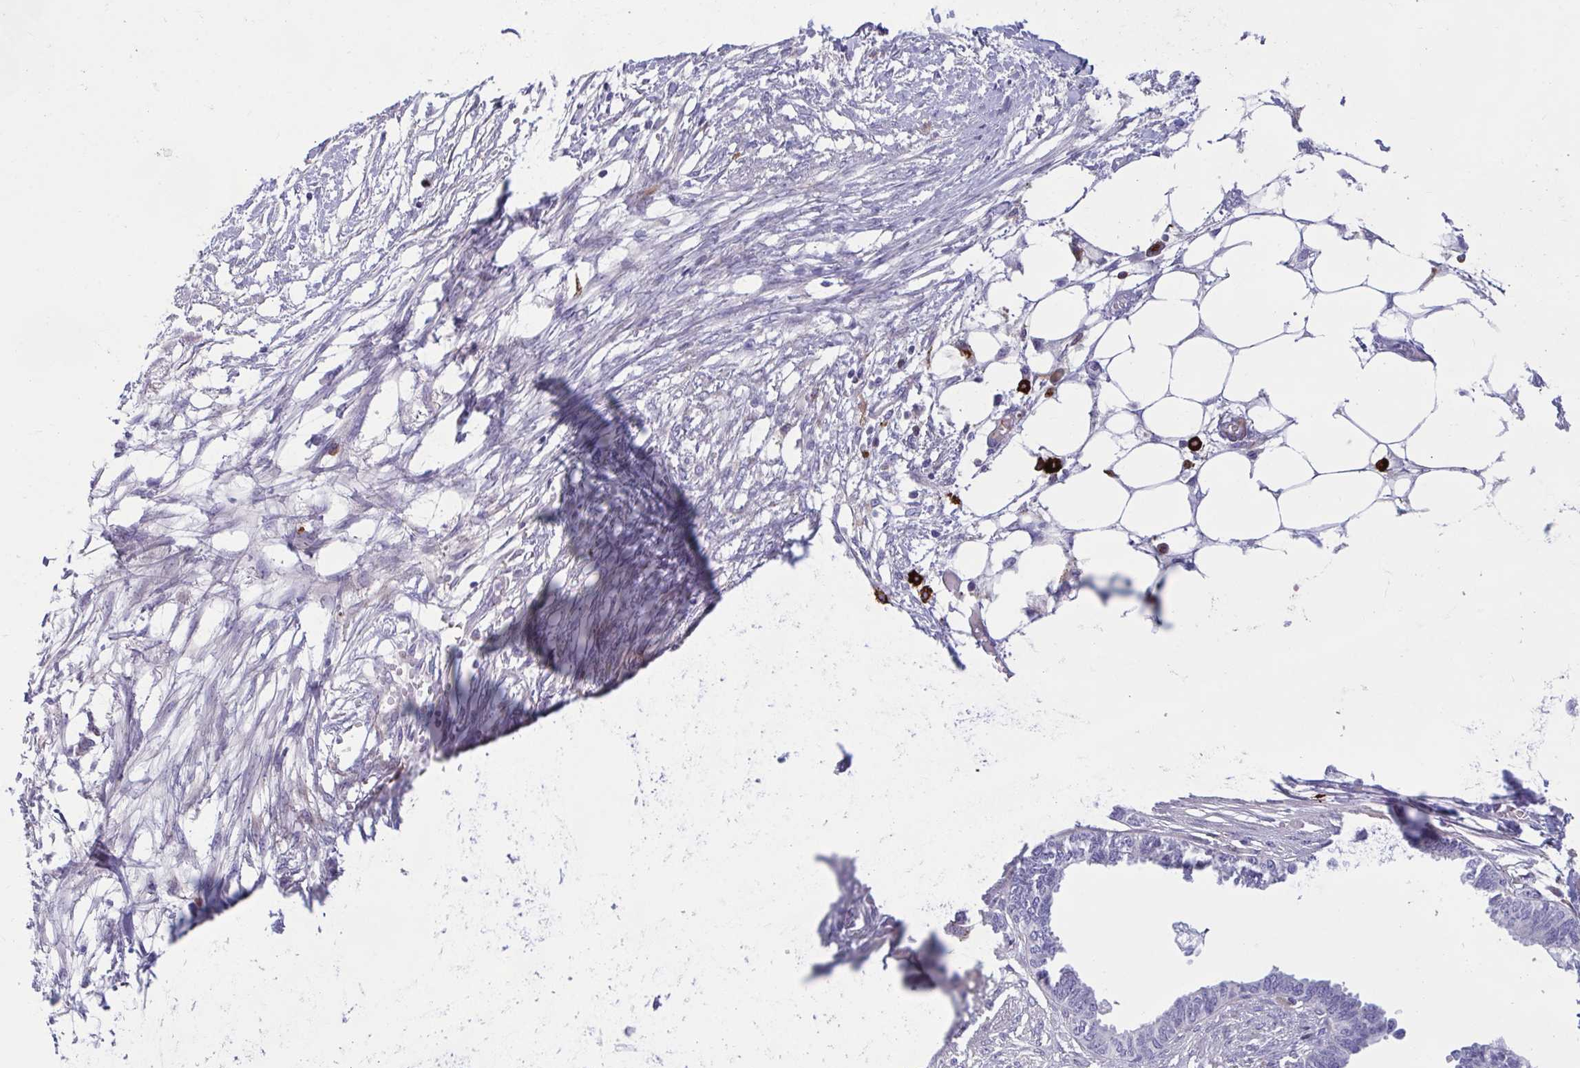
{"staining": {"intensity": "negative", "quantity": "none", "location": "none"}, "tissue": "endometrial cancer", "cell_type": "Tumor cells", "image_type": "cancer", "snomed": [{"axis": "morphology", "description": "Adenocarcinoma, NOS"}, {"axis": "morphology", "description": "Adenocarcinoma, metastatic, NOS"}, {"axis": "topography", "description": "Adipose tissue"}, {"axis": "topography", "description": "Endometrium"}], "caption": "Human endometrial adenocarcinoma stained for a protein using immunohistochemistry reveals no expression in tumor cells.", "gene": "FAM219B", "patient": {"sex": "female", "age": 67}}